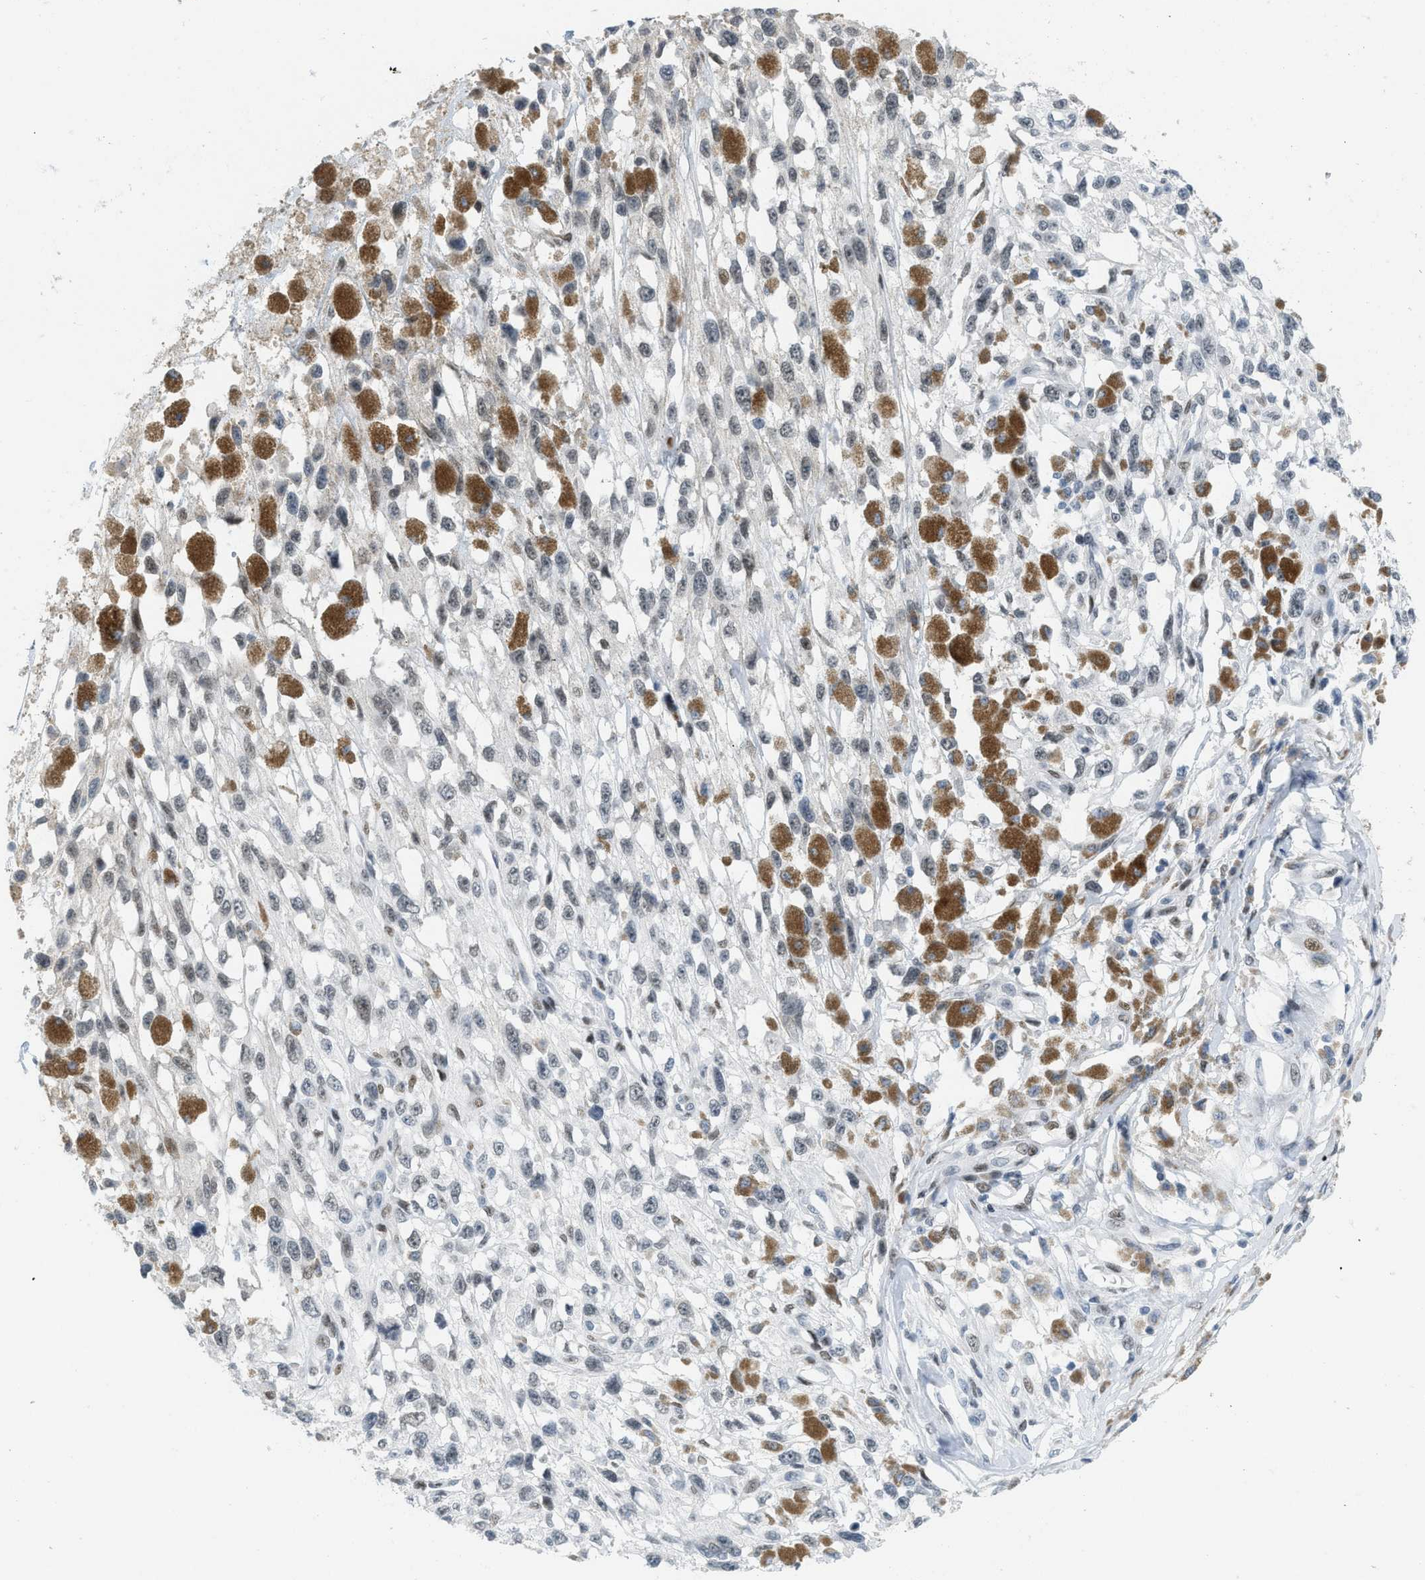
{"staining": {"intensity": "negative", "quantity": "none", "location": "none"}, "tissue": "melanoma", "cell_type": "Tumor cells", "image_type": "cancer", "snomed": [{"axis": "morphology", "description": "Malignant melanoma, Metastatic site"}, {"axis": "topography", "description": "Lymph node"}], "caption": "This photomicrograph is of malignant melanoma (metastatic site) stained with immunohistochemistry to label a protein in brown with the nuclei are counter-stained blue. There is no expression in tumor cells.", "gene": "PBX1", "patient": {"sex": "male", "age": 59}}